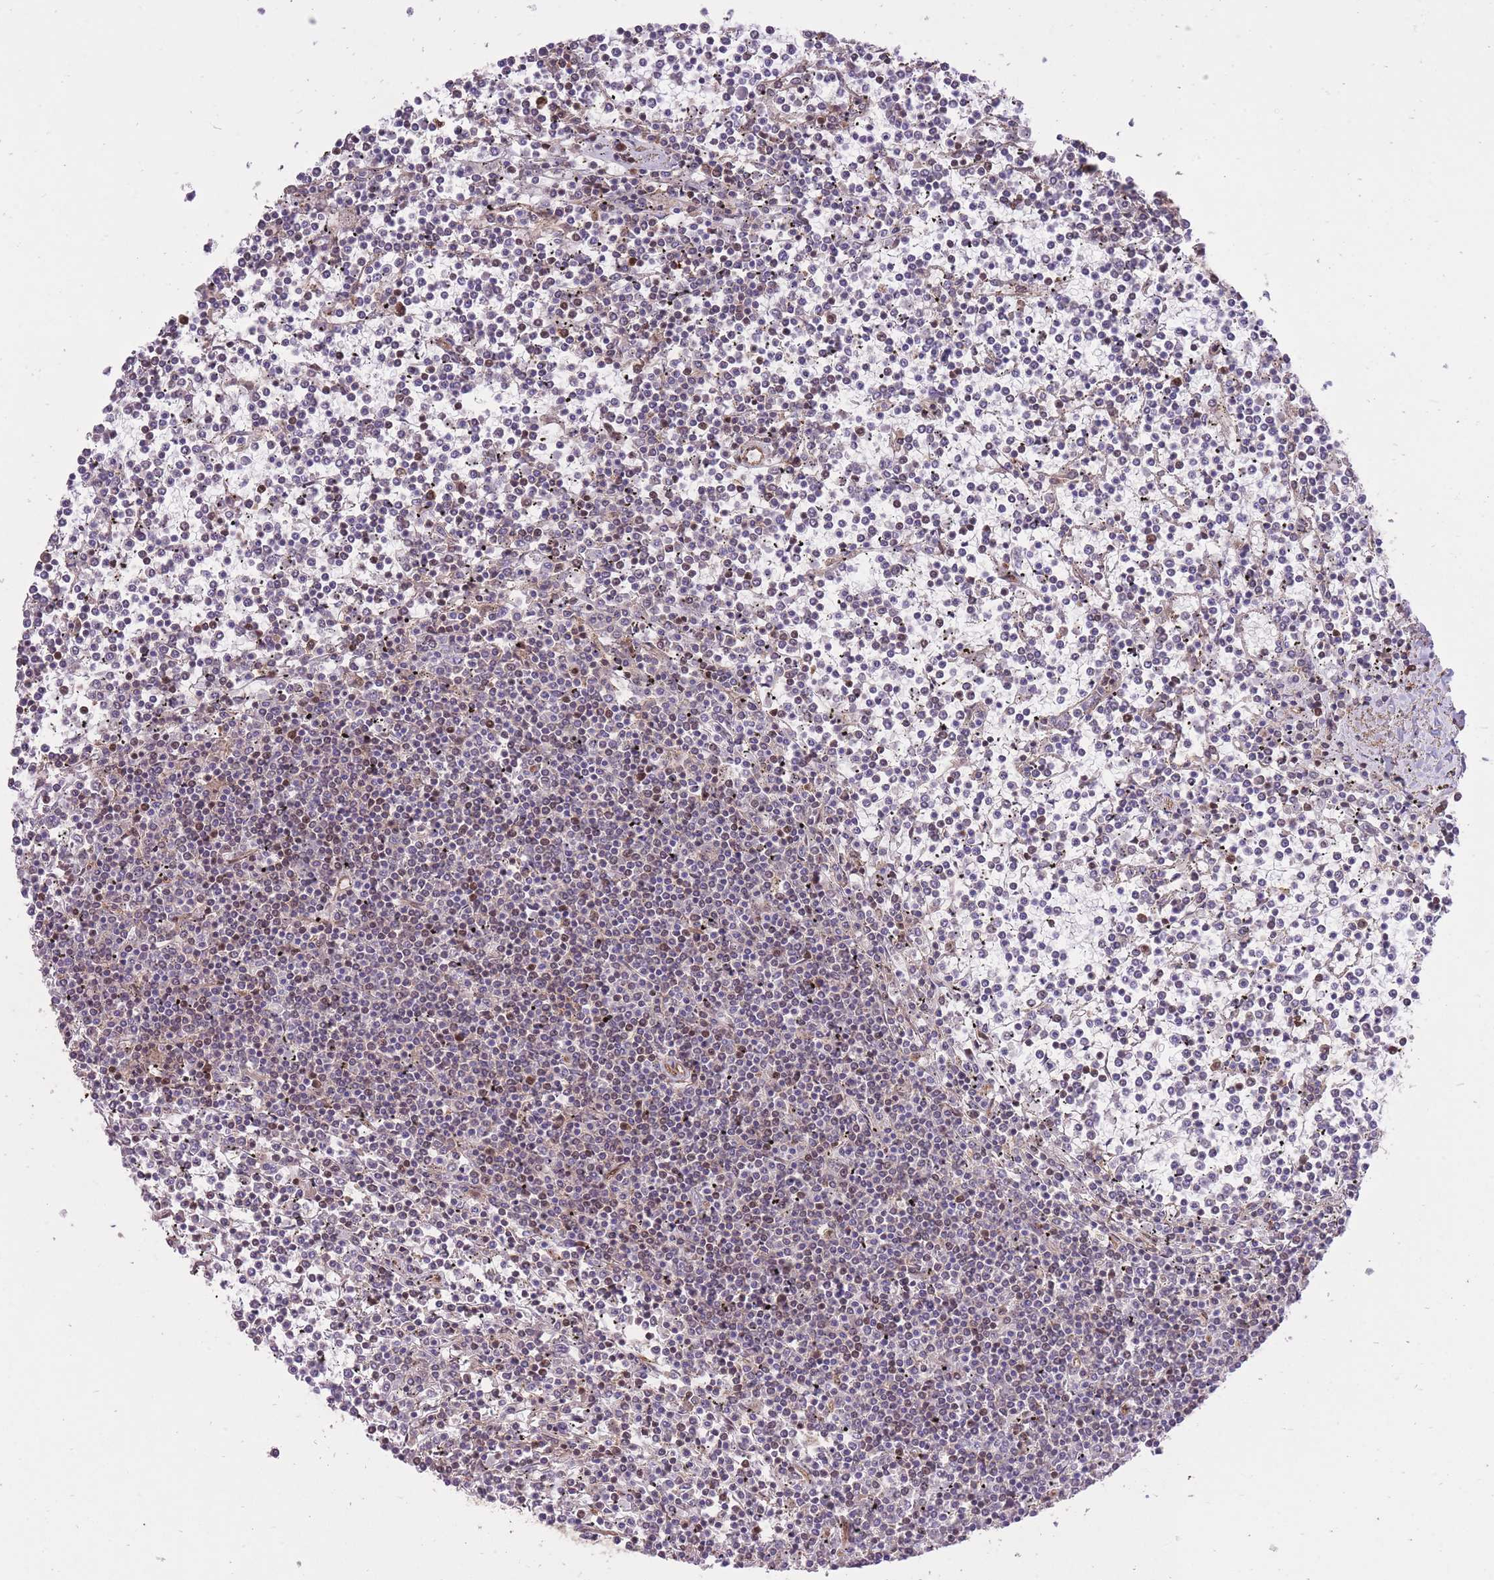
{"staining": {"intensity": "negative", "quantity": "none", "location": "none"}, "tissue": "lymphoma", "cell_type": "Tumor cells", "image_type": "cancer", "snomed": [{"axis": "morphology", "description": "Malignant lymphoma, non-Hodgkin's type, Low grade"}, {"axis": "topography", "description": "Spleen"}], "caption": "DAB (3,3'-diaminobenzidine) immunohistochemical staining of lymphoma displays no significant expression in tumor cells.", "gene": "PLD1", "patient": {"sex": "female", "age": 19}}